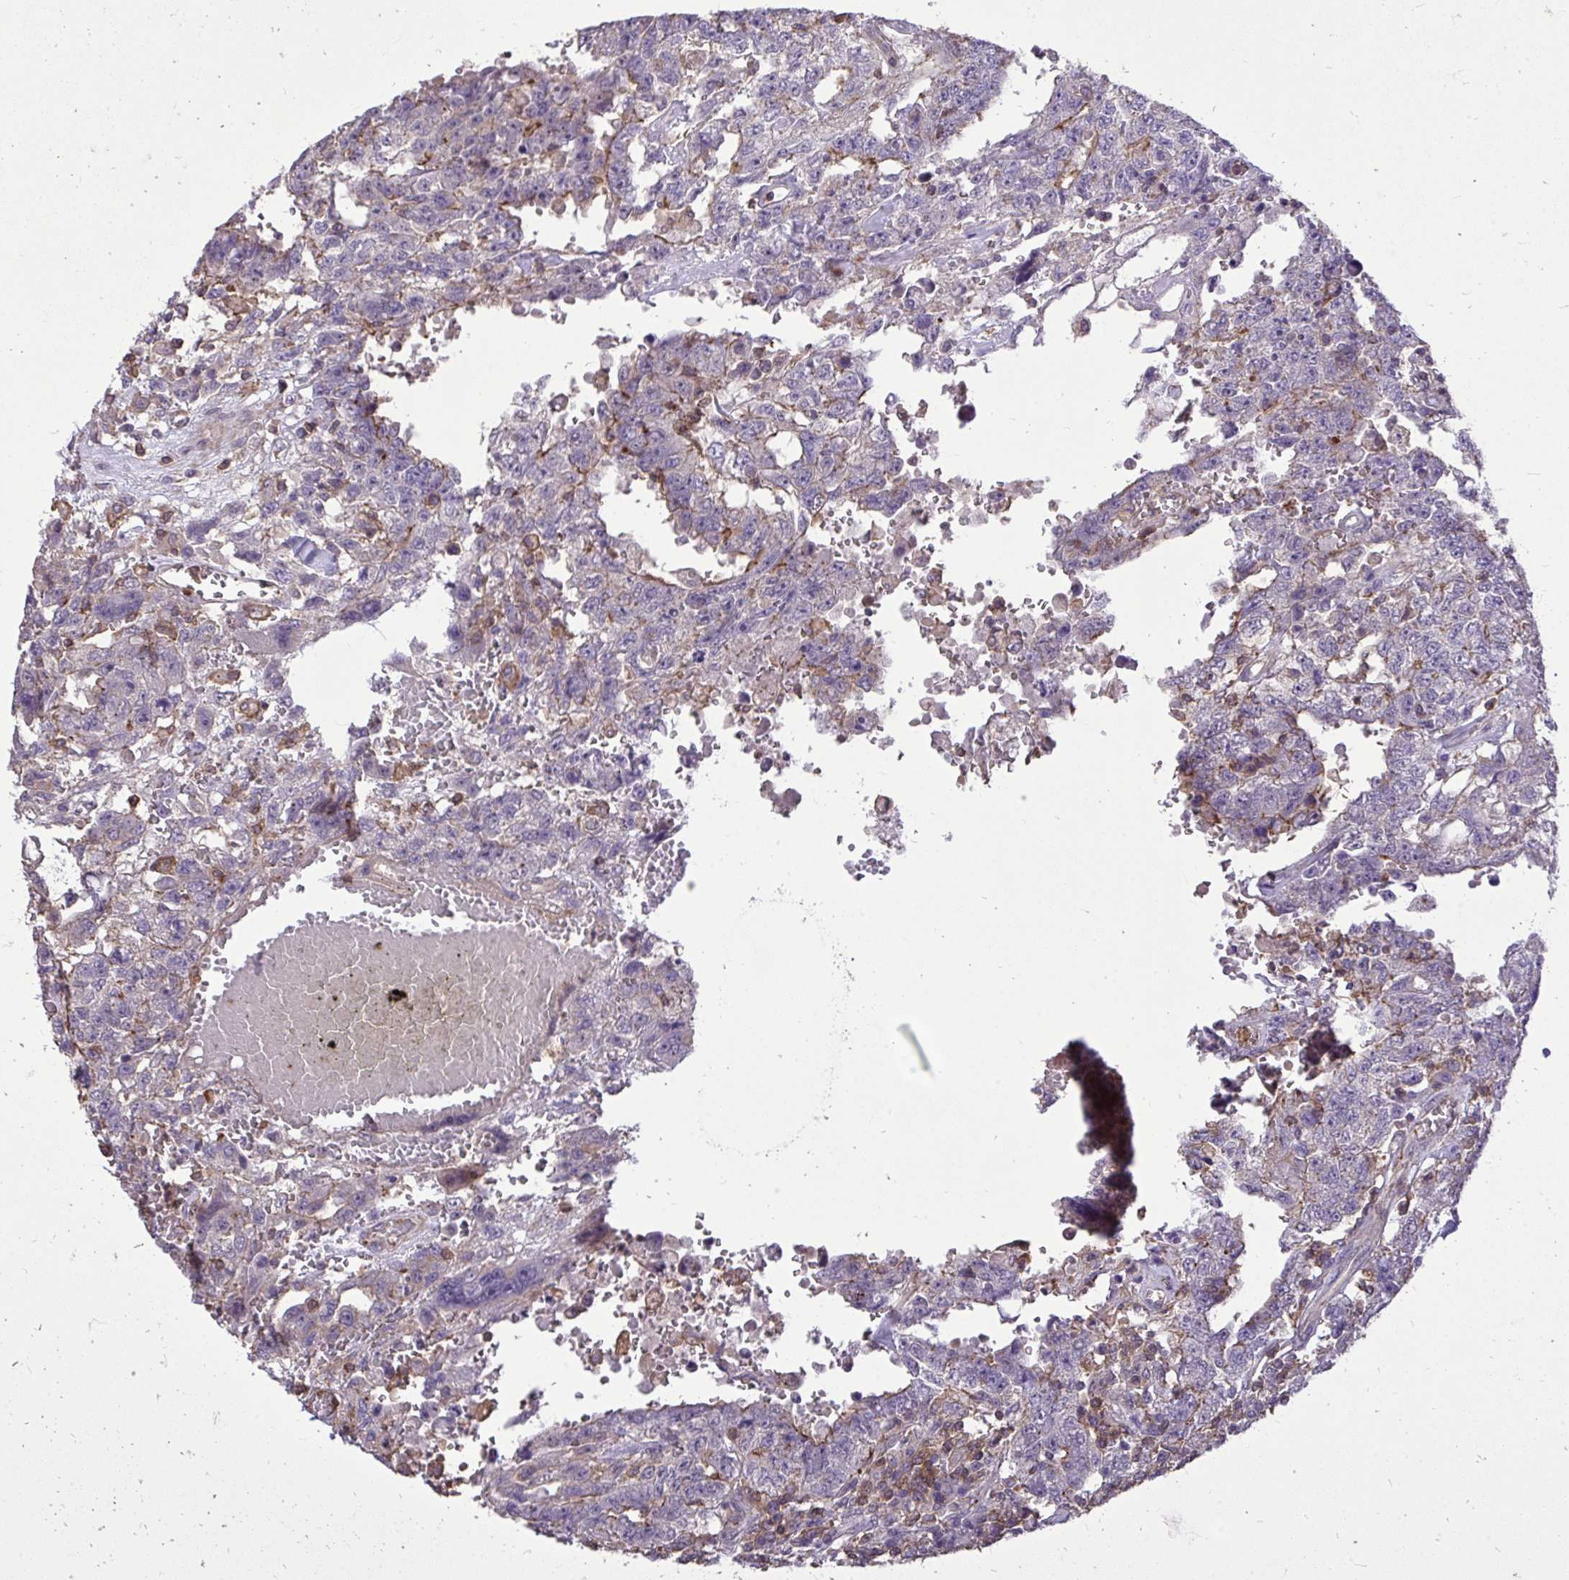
{"staining": {"intensity": "moderate", "quantity": "<25%", "location": "cytoplasmic/membranous"}, "tissue": "testis cancer", "cell_type": "Tumor cells", "image_type": "cancer", "snomed": [{"axis": "morphology", "description": "Carcinoma, Embryonal, NOS"}, {"axis": "topography", "description": "Testis"}], "caption": "Tumor cells demonstrate low levels of moderate cytoplasmic/membranous expression in about <25% of cells in human testis cancer.", "gene": "IGFL2", "patient": {"sex": "male", "age": 26}}